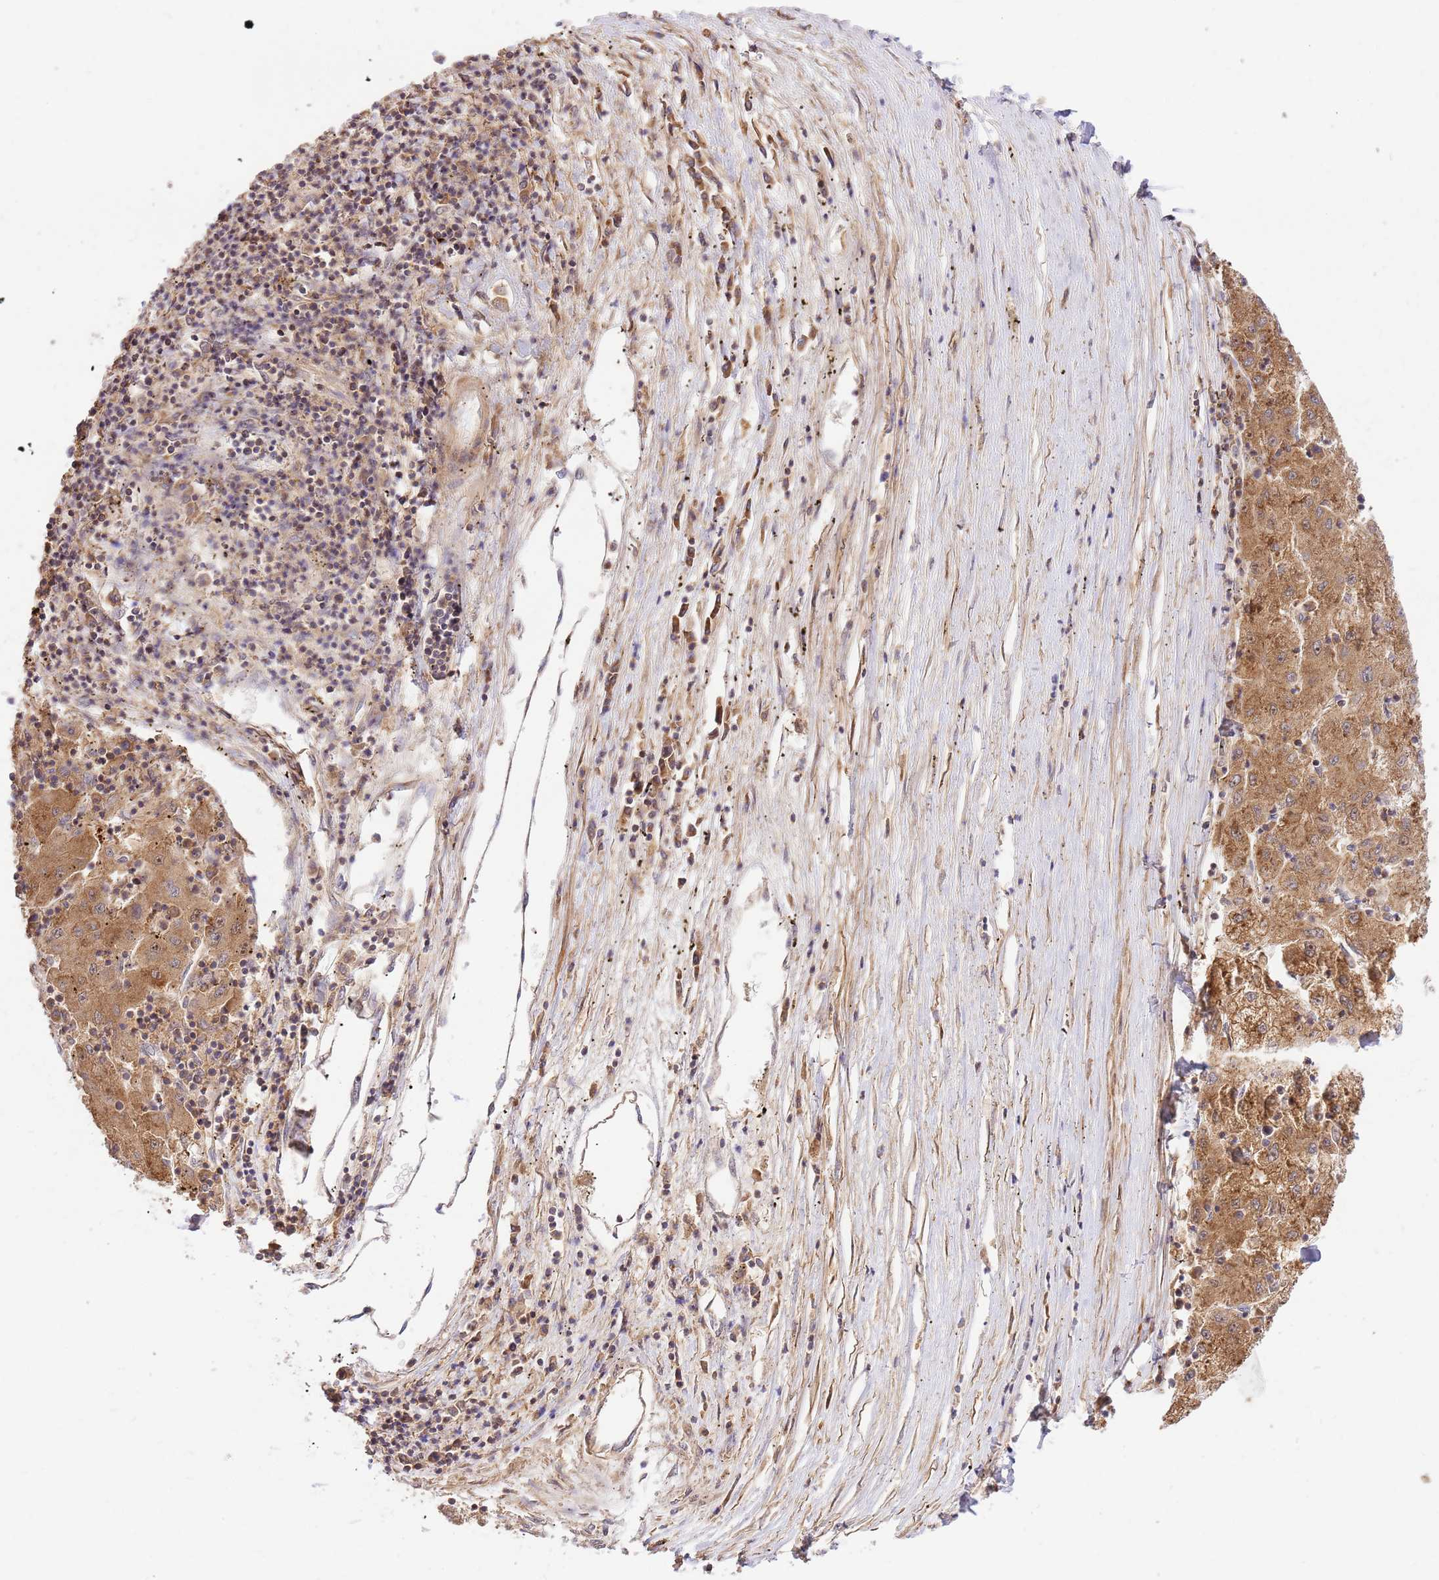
{"staining": {"intensity": "moderate", "quantity": ">75%", "location": "cytoplasmic/membranous"}, "tissue": "liver cancer", "cell_type": "Tumor cells", "image_type": "cancer", "snomed": [{"axis": "morphology", "description": "Carcinoma, Hepatocellular, NOS"}, {"axis": "topography", "description": "Liver"}], "caption": "Human hepatocellular carcinoma (liver) stained for a protein (brown) demonstrates moderate cytoplasmic/membranous positive positivity in about >75% of tumor cells.", "gene": "GAREM1", "patient": {"sex": "male", "age": 72}}